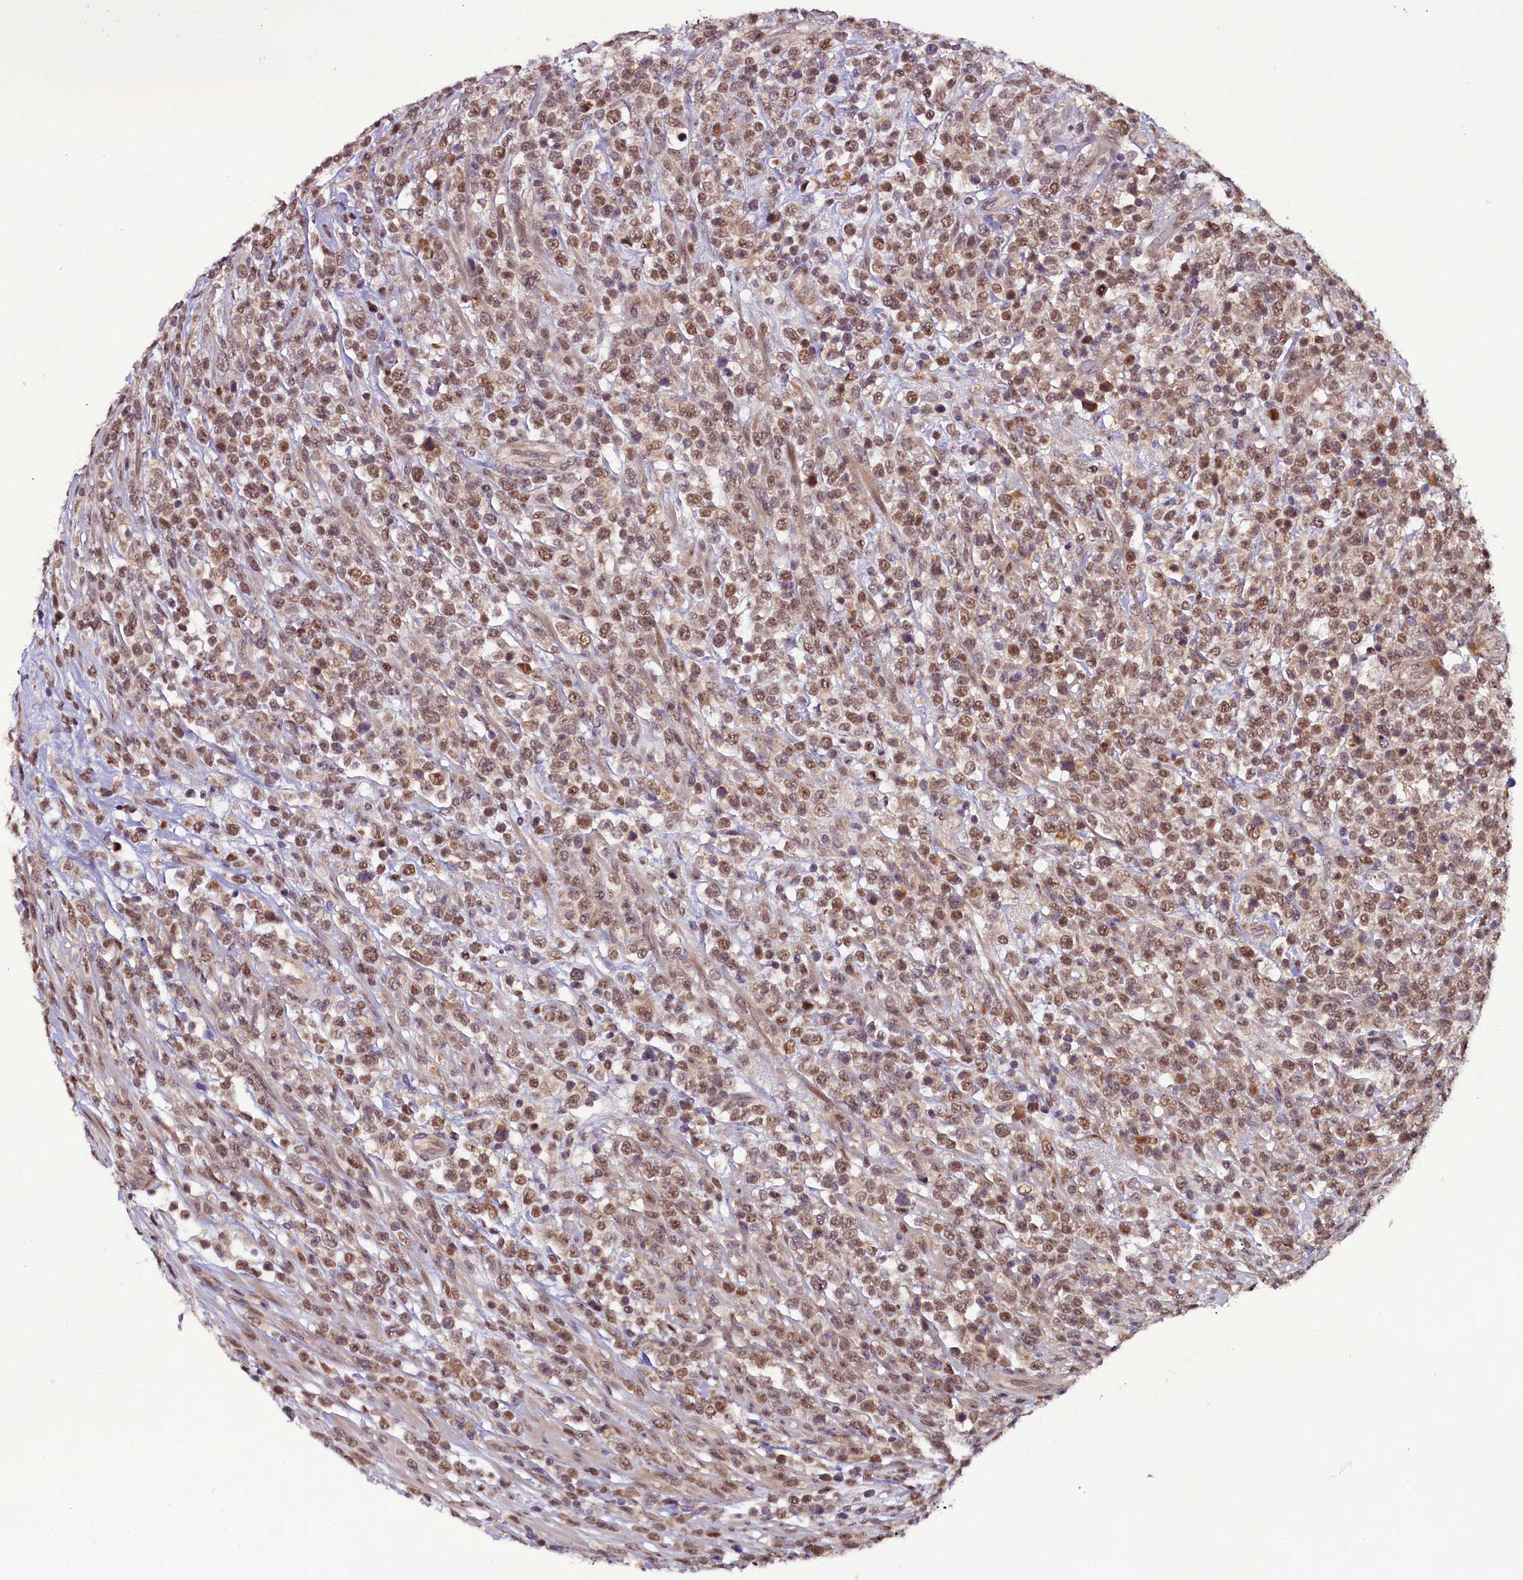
{"staining": {"intensity": "moderate", "quantity": ">75%", "location": "nuclear"}, "tissue": "lymphoma", "cell_type": "Tumor cells", "image_type": "cancer", "snomed": [{"axis": "morphology", "description": "Malignant lymphoma, non-Hodgkin's type, High grade"}, {"axis": "topography", "description": "Colon"}], "caption": "Protein staining of lymphoma tissue reveals moderate nuclear staining in approximately >75% of tumor cells.", "gene": "RPUSD2", "patient": {"sex": "female", "age": 53}}